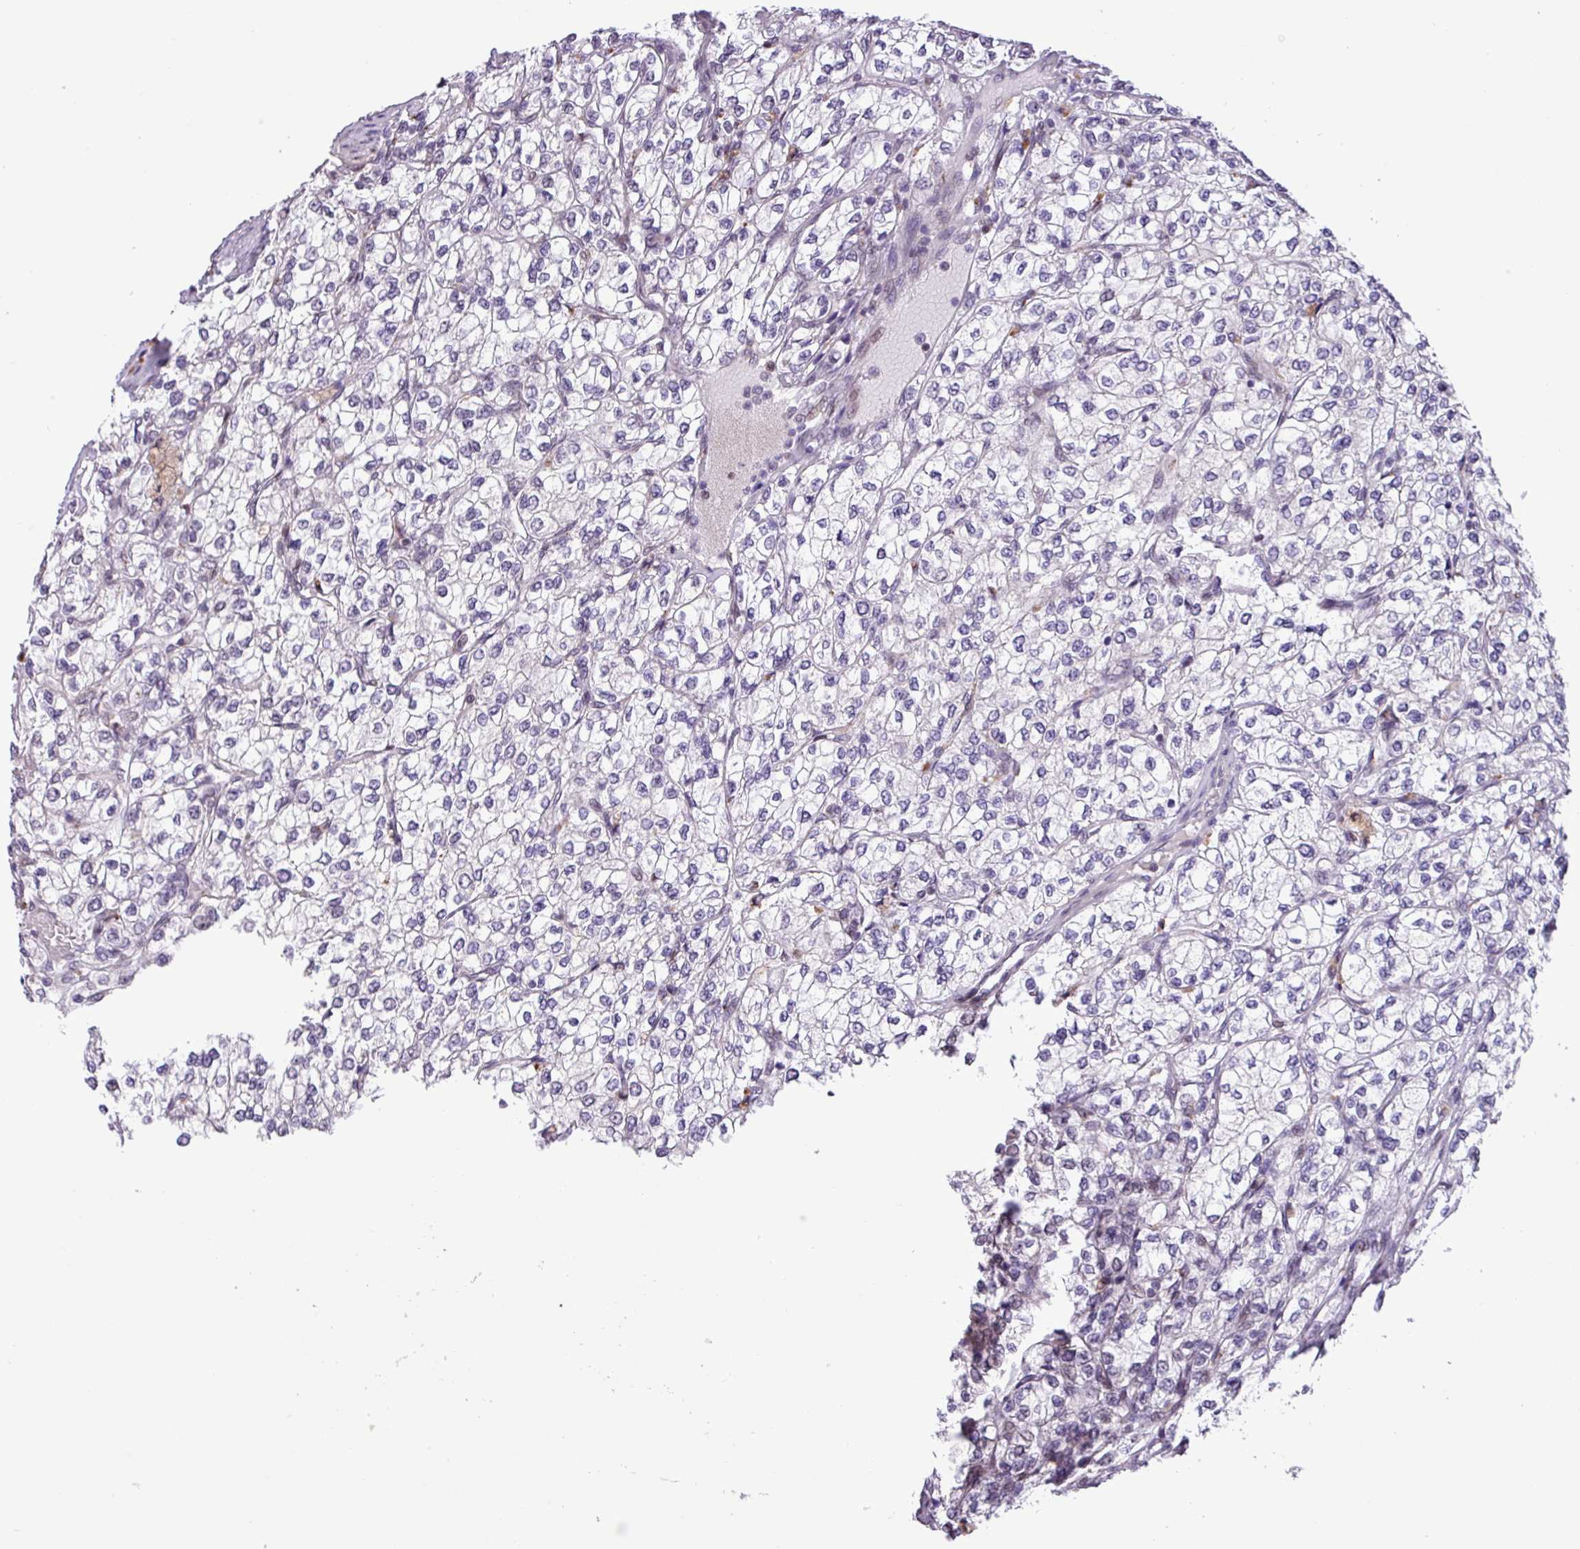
{"staining": {"intensity": "negative", "quantity": "none", "location": "none"}, "tissue": "renal cancer", "cell_type": "Tumor cells", "image_type": "cancer", "snomed": [{"axis": "morphology", "description": "Adenocarcinoma, NOS"}, {"axis": "topography", "description": "Kidney"}], "caption": "Tumor cells show no significant staining in renal cancer.", "gene": "ZNF354A", "patient": {"sex": "male", "age": 80}}